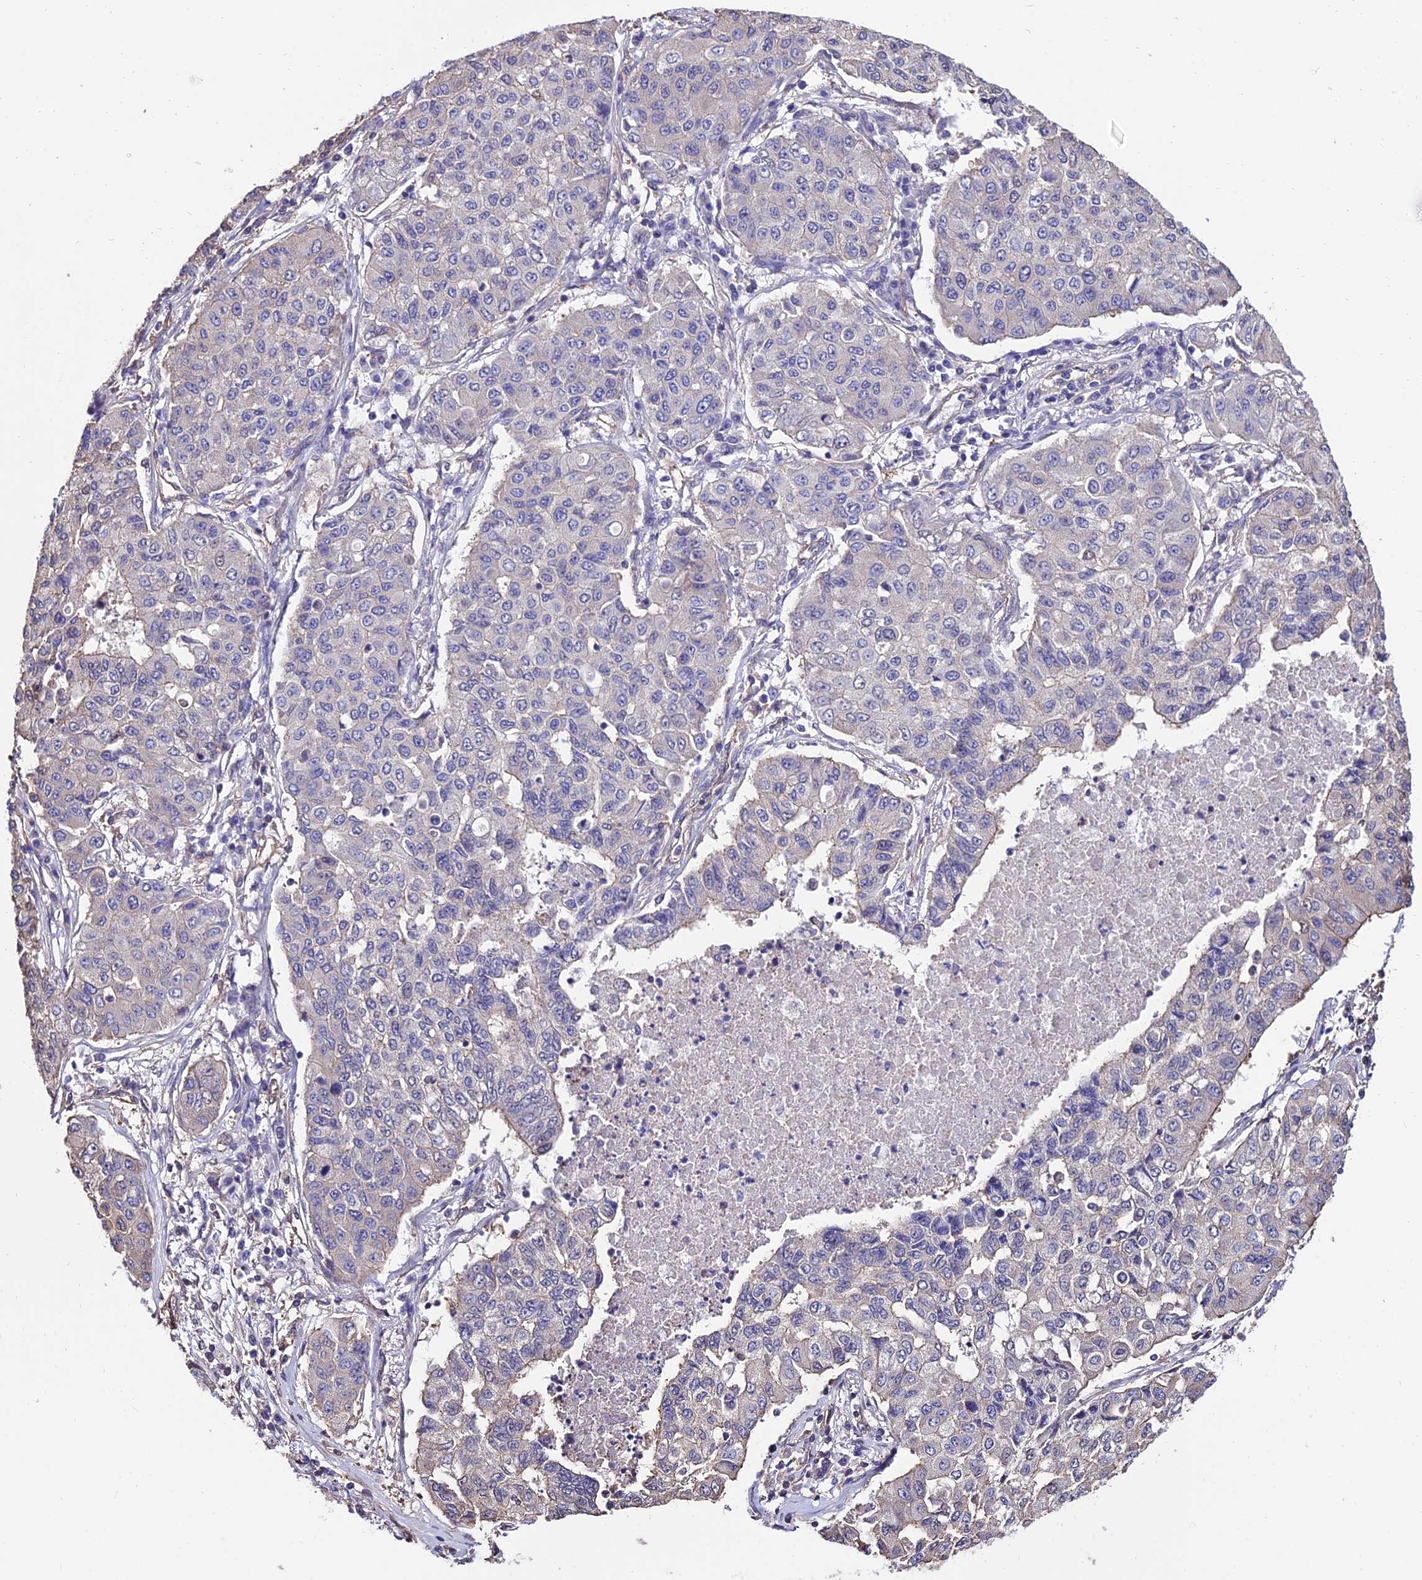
{"staining": {"intensity": "negative", "quantity": "none", "location": "none"}, "tissue": "lung cancer", "cell_type": "Tumor cells", "image_type": "cancer", "snomed": [{"axis": "morphology", "description": "Squamous cell carcinoma, NOS"}, {"axis": "topography", "description": "Lung"}], "caption": "Tumor cells are negative for brown protein staining in lung cancer.", "gene": "CALM2", "patient": {"sex": "male", "age": 74}}